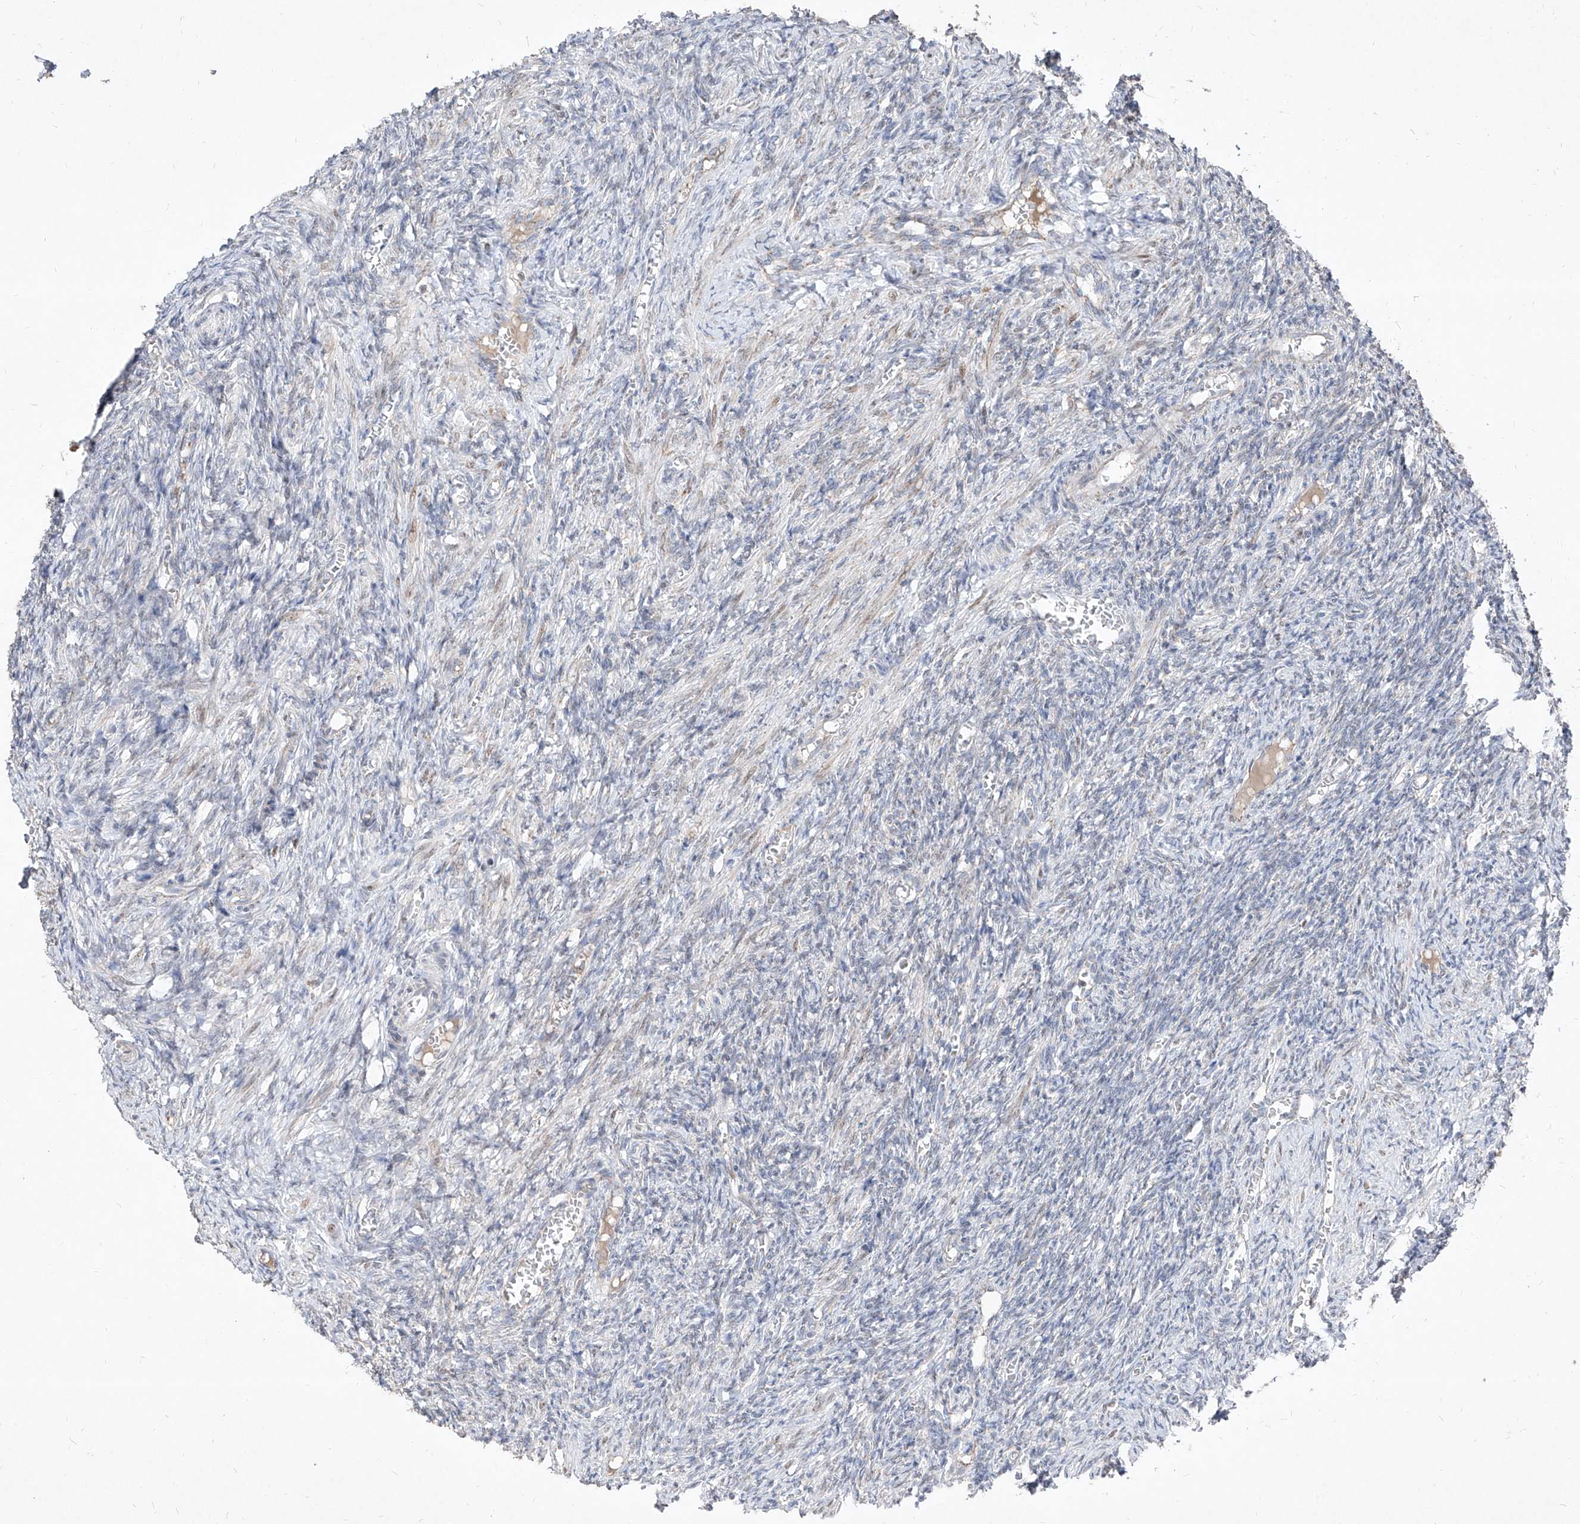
{"staining": {"intensity": "negative", "quantity": "none", "location": "none"}, "tissue": "ovary", "cell_type": "Ovarian stroma cells", "image_type": "normal", "snomed": [{"axis": "morphology", "description": "Normal tissue, NOS"}, {"axis": "topography", "description": "Ovary"}], "caption": "Ovarian stroma cells show no significant positivity in benign ovary. (DAB immunohistochemistry (IHC) visualized using brightfield microscopy, high magnification).", "gene": "NDUFB3", "patient": {"sex": "female", "age": 27}}